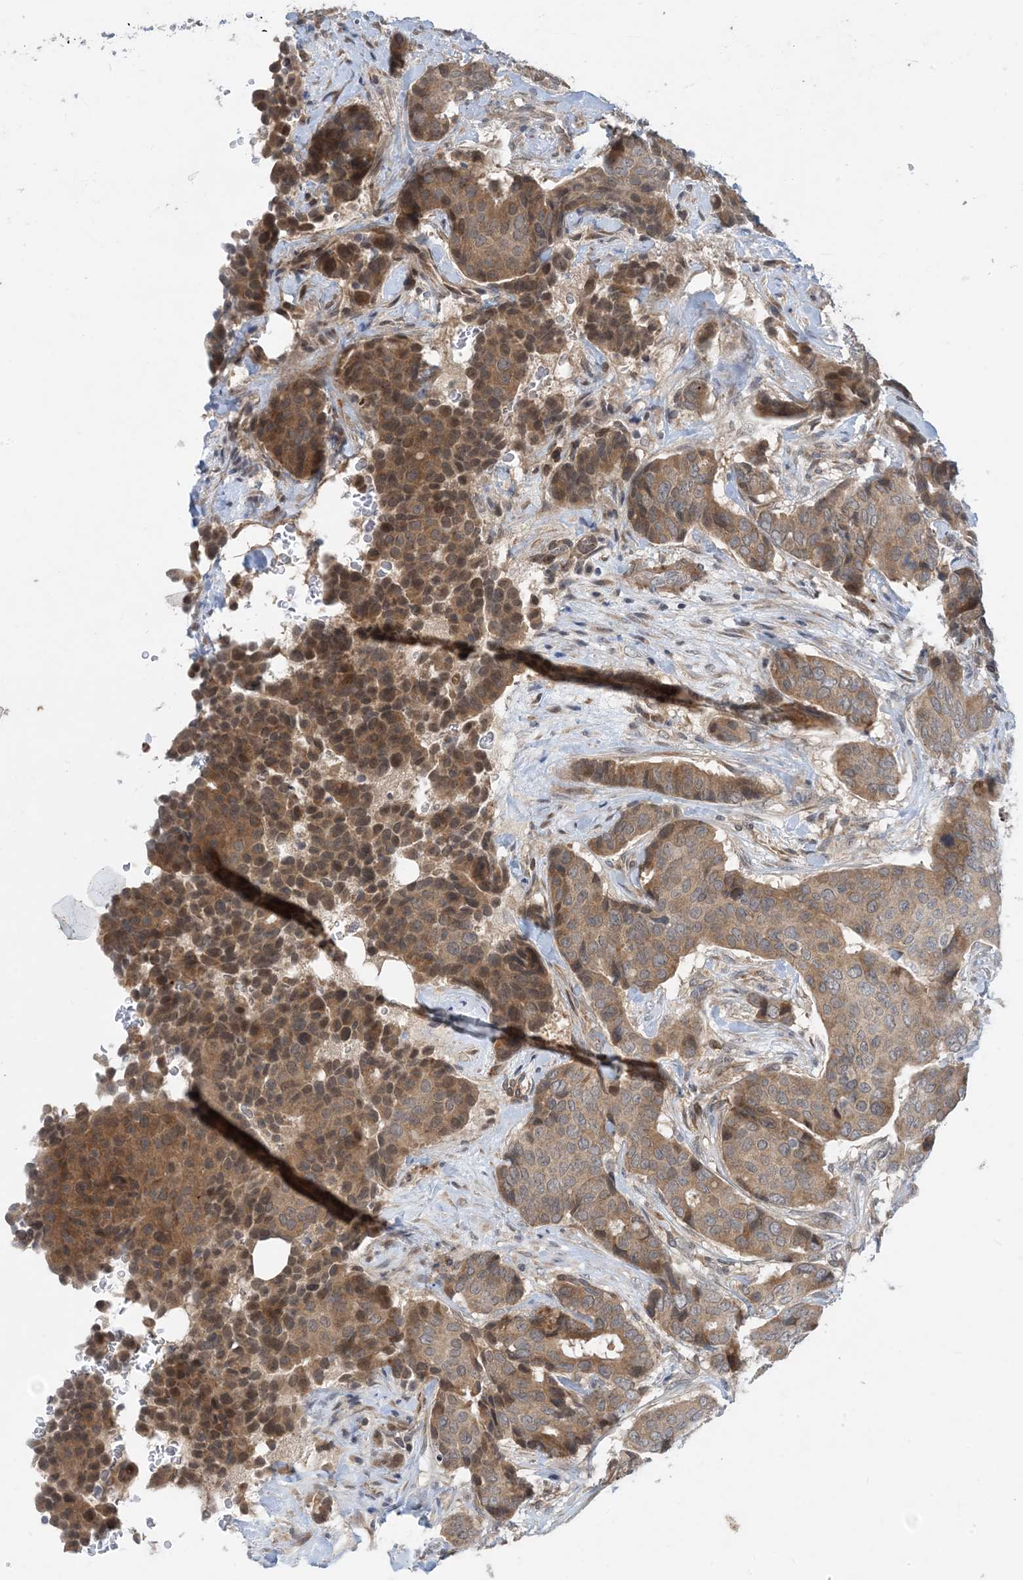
{"staining": {"intensity": "weak", "quantity": ">75%", "location": "cytoplasmic/membranous"}, "tissue": "breast cancer", "cell_type": "Tumor cells", "image_type": "cancer", "snomed": [{"axis": "morphology", "description": "Duct carcinoma"}, {"axis": "topography", "description": "Breast"}], "caption": "An immunohistochemistry (IHC) photomicrograph of tumor tissue is shown. Protein staining in brown shows weak cytoplasmic/membranous positivity in breast intraductal carcinoma within tumor cells. (DAB (3,3'-diaminobenzidine) IHC, brown staining for protein, blue staining for nuclei).", "gene": "PHOSPHO2", "patient": {"sex": "female", "age": 75}}